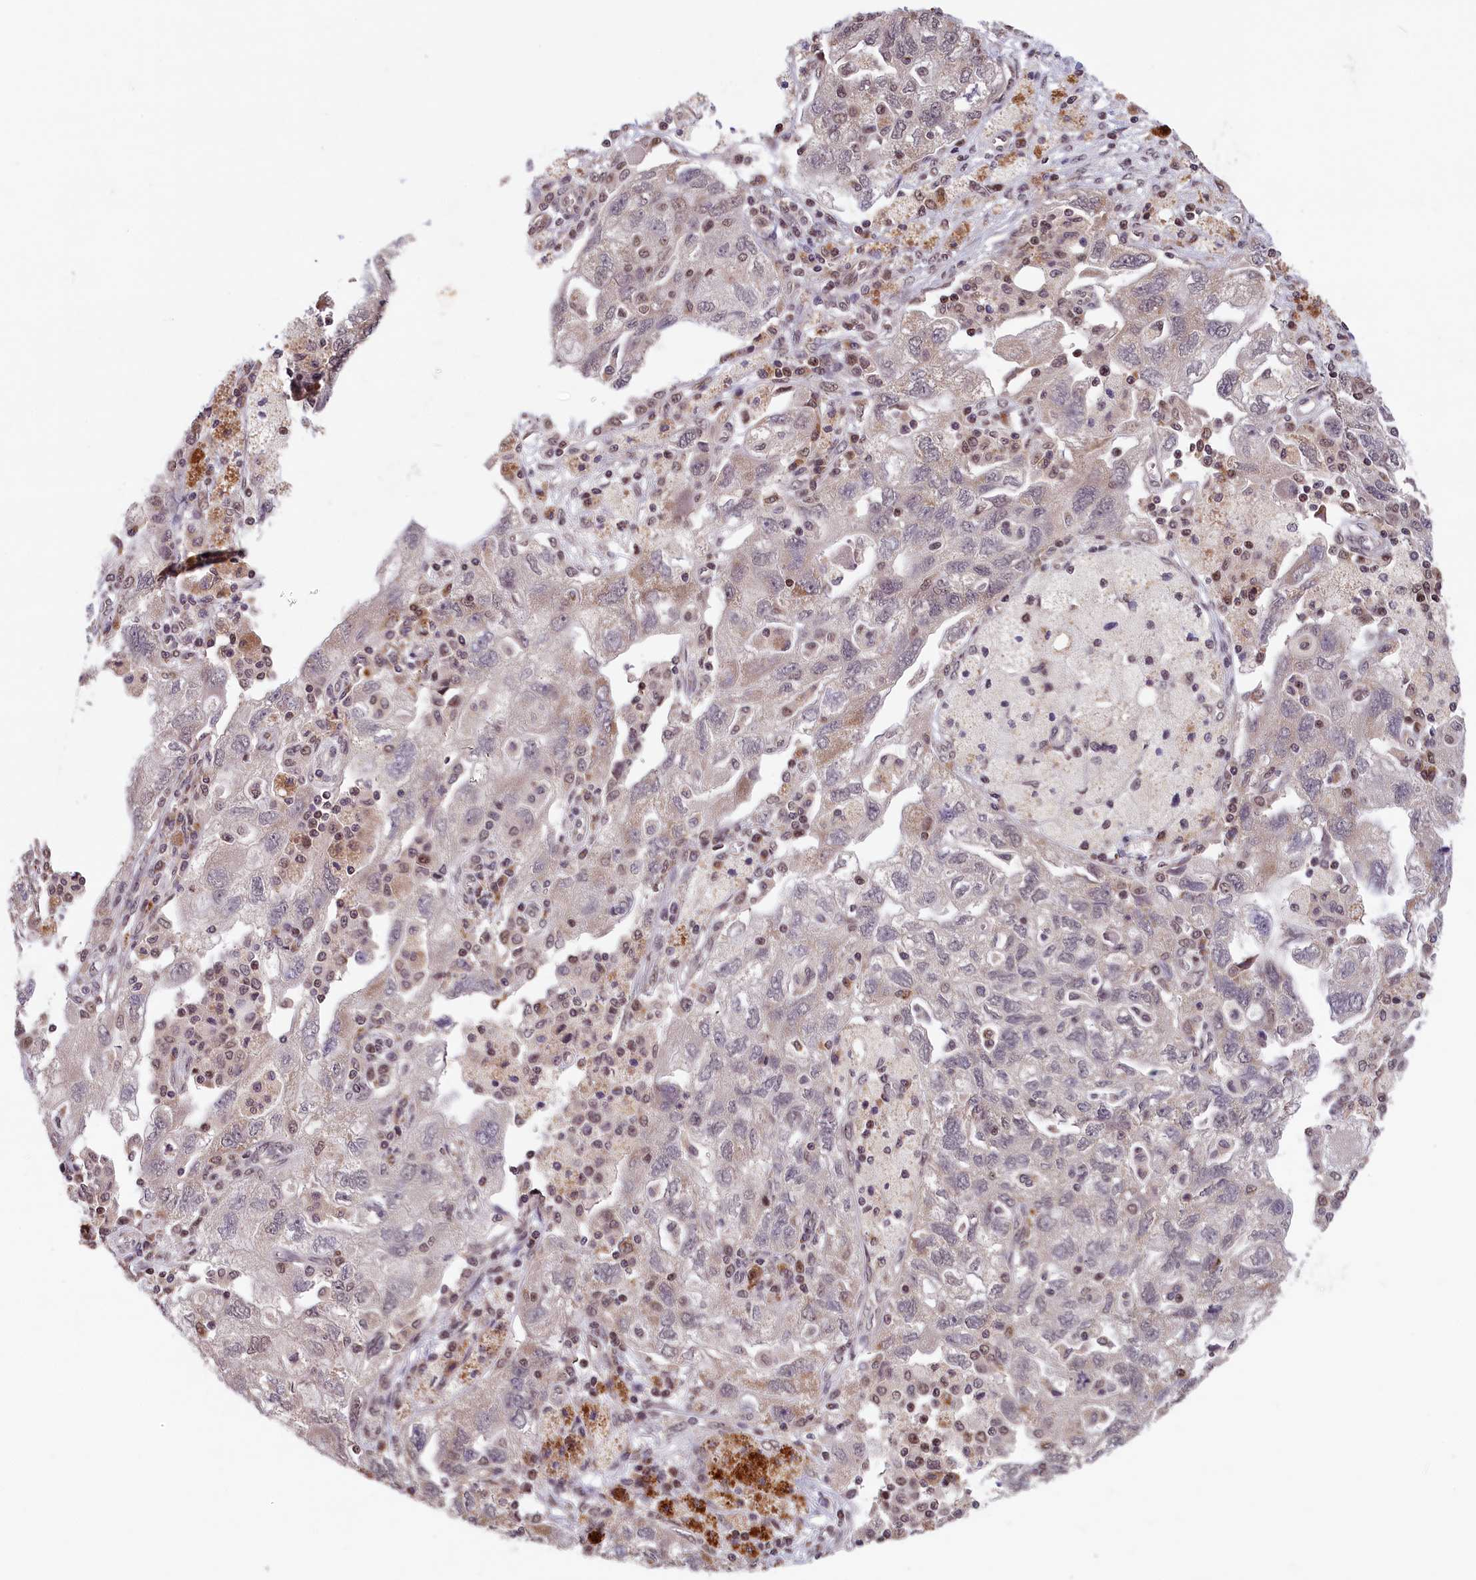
{"staining": {"intensity": "weak", "quantity": "<25%", "location": "nuclear"}, "tissue": "ovarian cancer", "cell_type": "Tumor cells", "image_type": "cancer", "snomed": [{"axis": "morphology", "description": "Carcinoma, NOS"}, {"axis": "morphology", "description": "Cystadenocarcinoma, serous, NOS"}, {"axis": "topography", "description": "Ovary"}], "caption": "IHC of ovarian cancer (carcinoma) exhibits no positivity in tumor cells.", "gene": "KCNK6", "patient": {"sex": "female", "age": 69}}